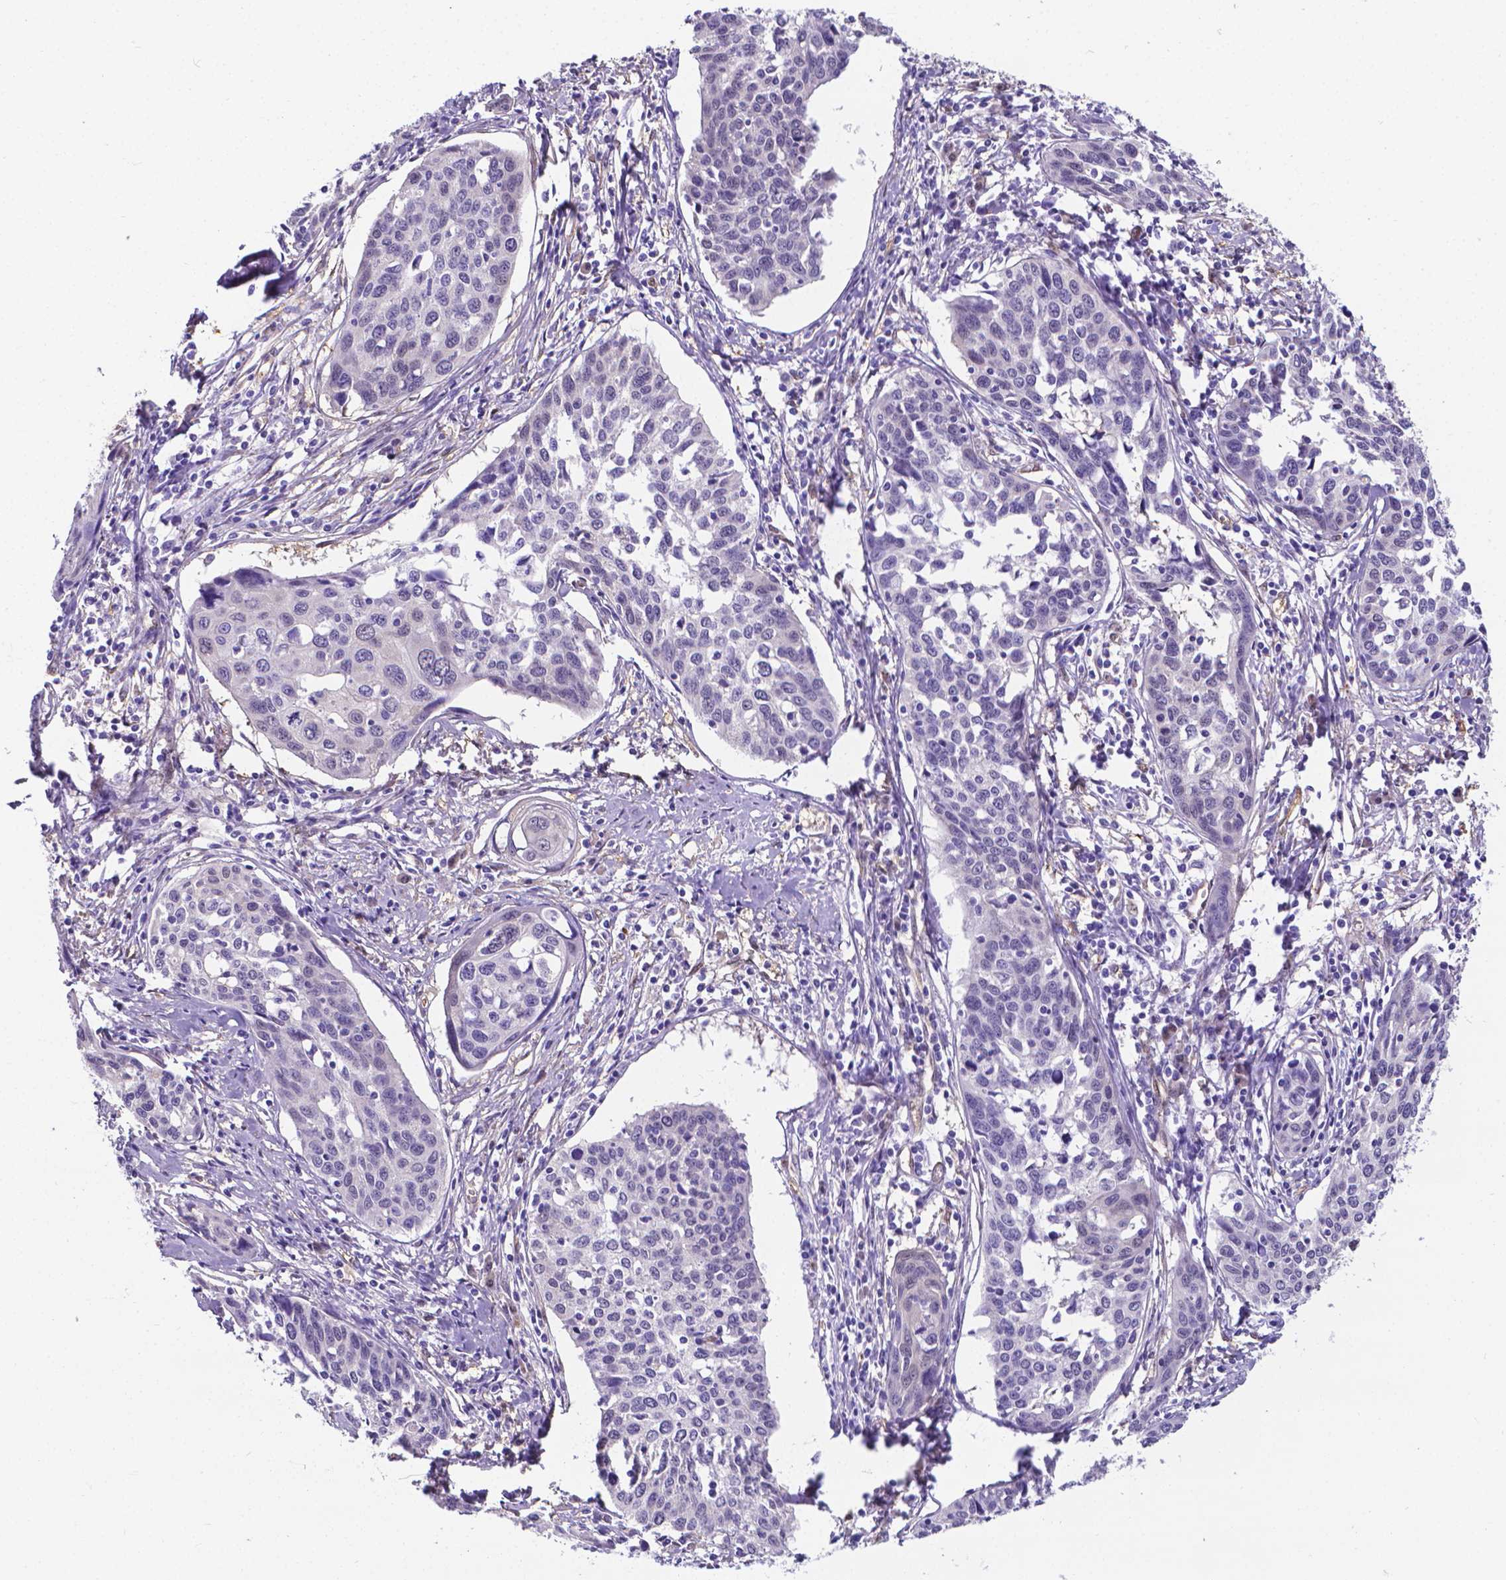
{"staining": {"intensity": "negative", "quantity": "none", "location": "none"}, "tissue": "cervical cancer", "cell_type": "Tumor cells", "image_type": "cancer", "snomed": [{"axis": "morphology", "description": "Squamous cell carcinoma, NOS"}, {"axis": "topography", "description": "Cervix"}], "caption": "Micrograph shows no protein staining in tumor cells of cervical cancer (squamous cell carcinoma) tissue. (Brightfield microscopy of DAB immunohistochemistry at high magnification).", "gene": "CLIC4", "patient": {"sex": "female", "age": 31}}